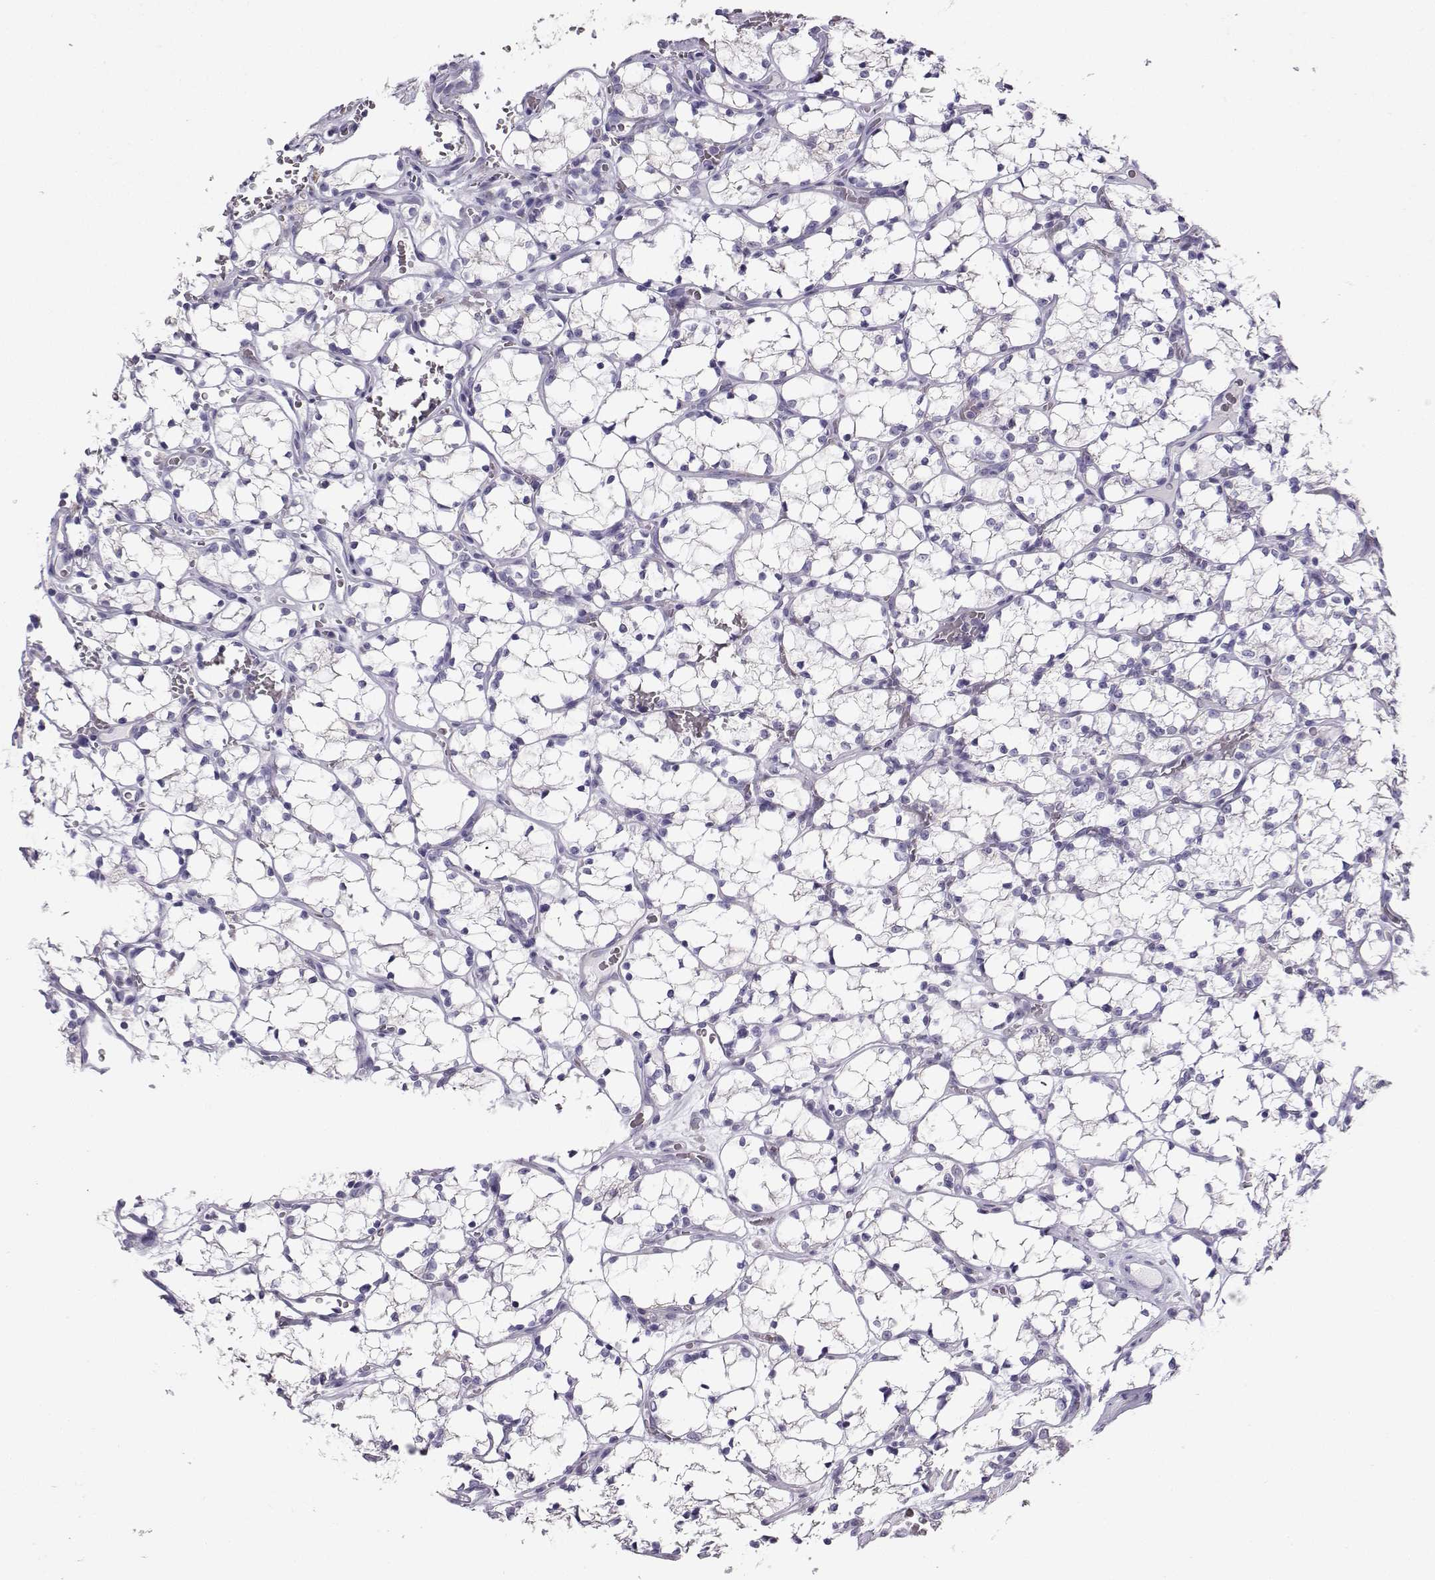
{"staining": {"intensity": "negative", "quantity": "none", "location": "none"}, "tissue": "renal cancer", "cell_type": "Tumor cells", "image_type": "cancer", "snomed": [{"axis": "morphology", "description": "Adenocarcinoma, NOS"}, {"axis": "topography", "description": "Kidney"}], "caption": "Renal adenocarcinoma was stained to show a protein in brown. There is no significant expression in tumor cells. (Brightfield microscopy of DAB immunohistochemistry (IHC) at high magnification).", "gene": "AVP", "patient": {"sex": "female", "age": 69}}